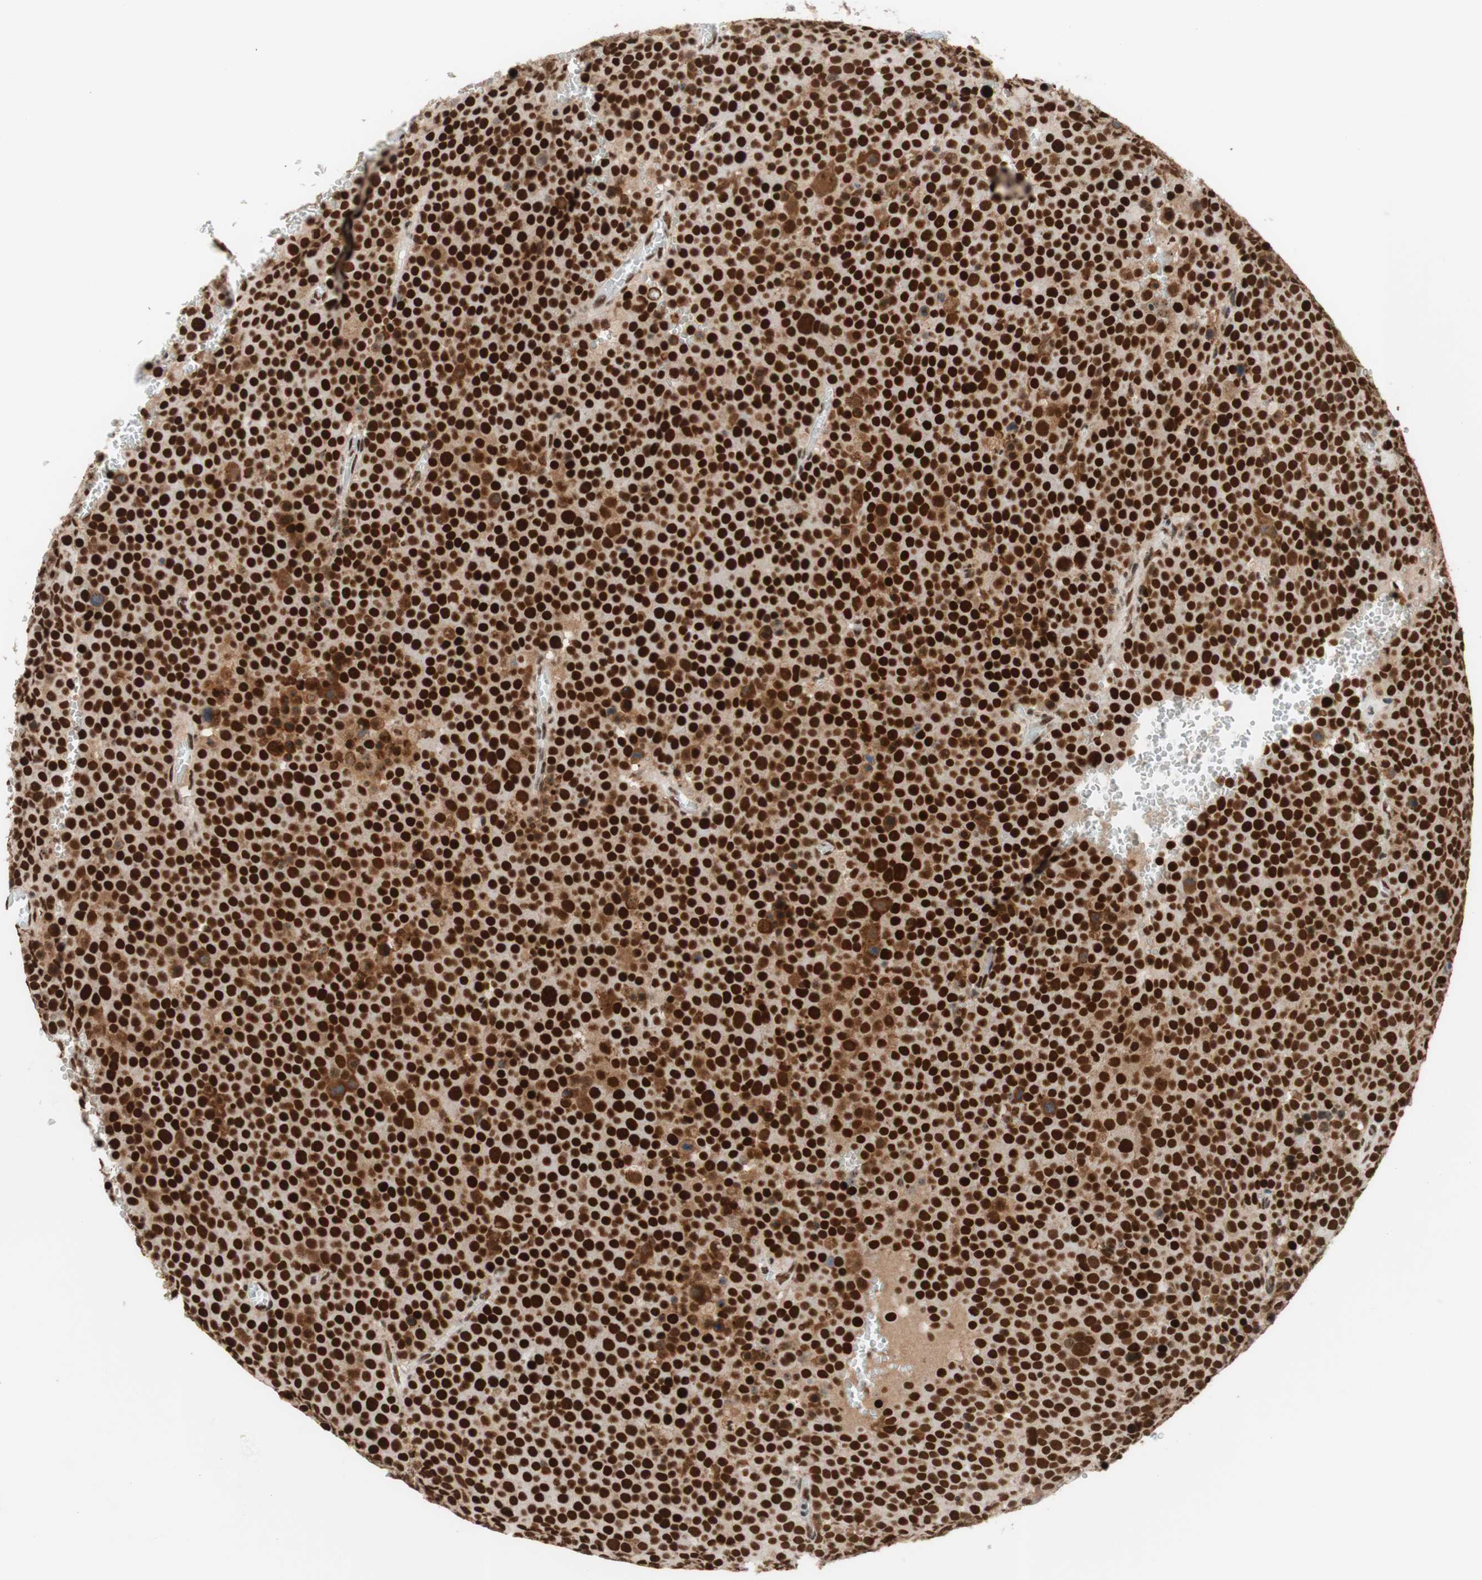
{"staining": {"intensity": "strong", "quantity": ">75%", "location": "nuclear"}, "tissue": "testis cancer", "cell_type": "Tumor cells", "image_type": "cancer", "snomed": [{"axis": "morphology", "description": "Seminoma, NOS"}, {"axis": "topography", "description": "Testis"}], "caption": "Protein expression analysis of human testis cancer (seminoma) reveals strong nuclear staining in about >75% of tumor cells.", "gene": "PRPF19", "patient": {"sex": "male", "age": 71}}